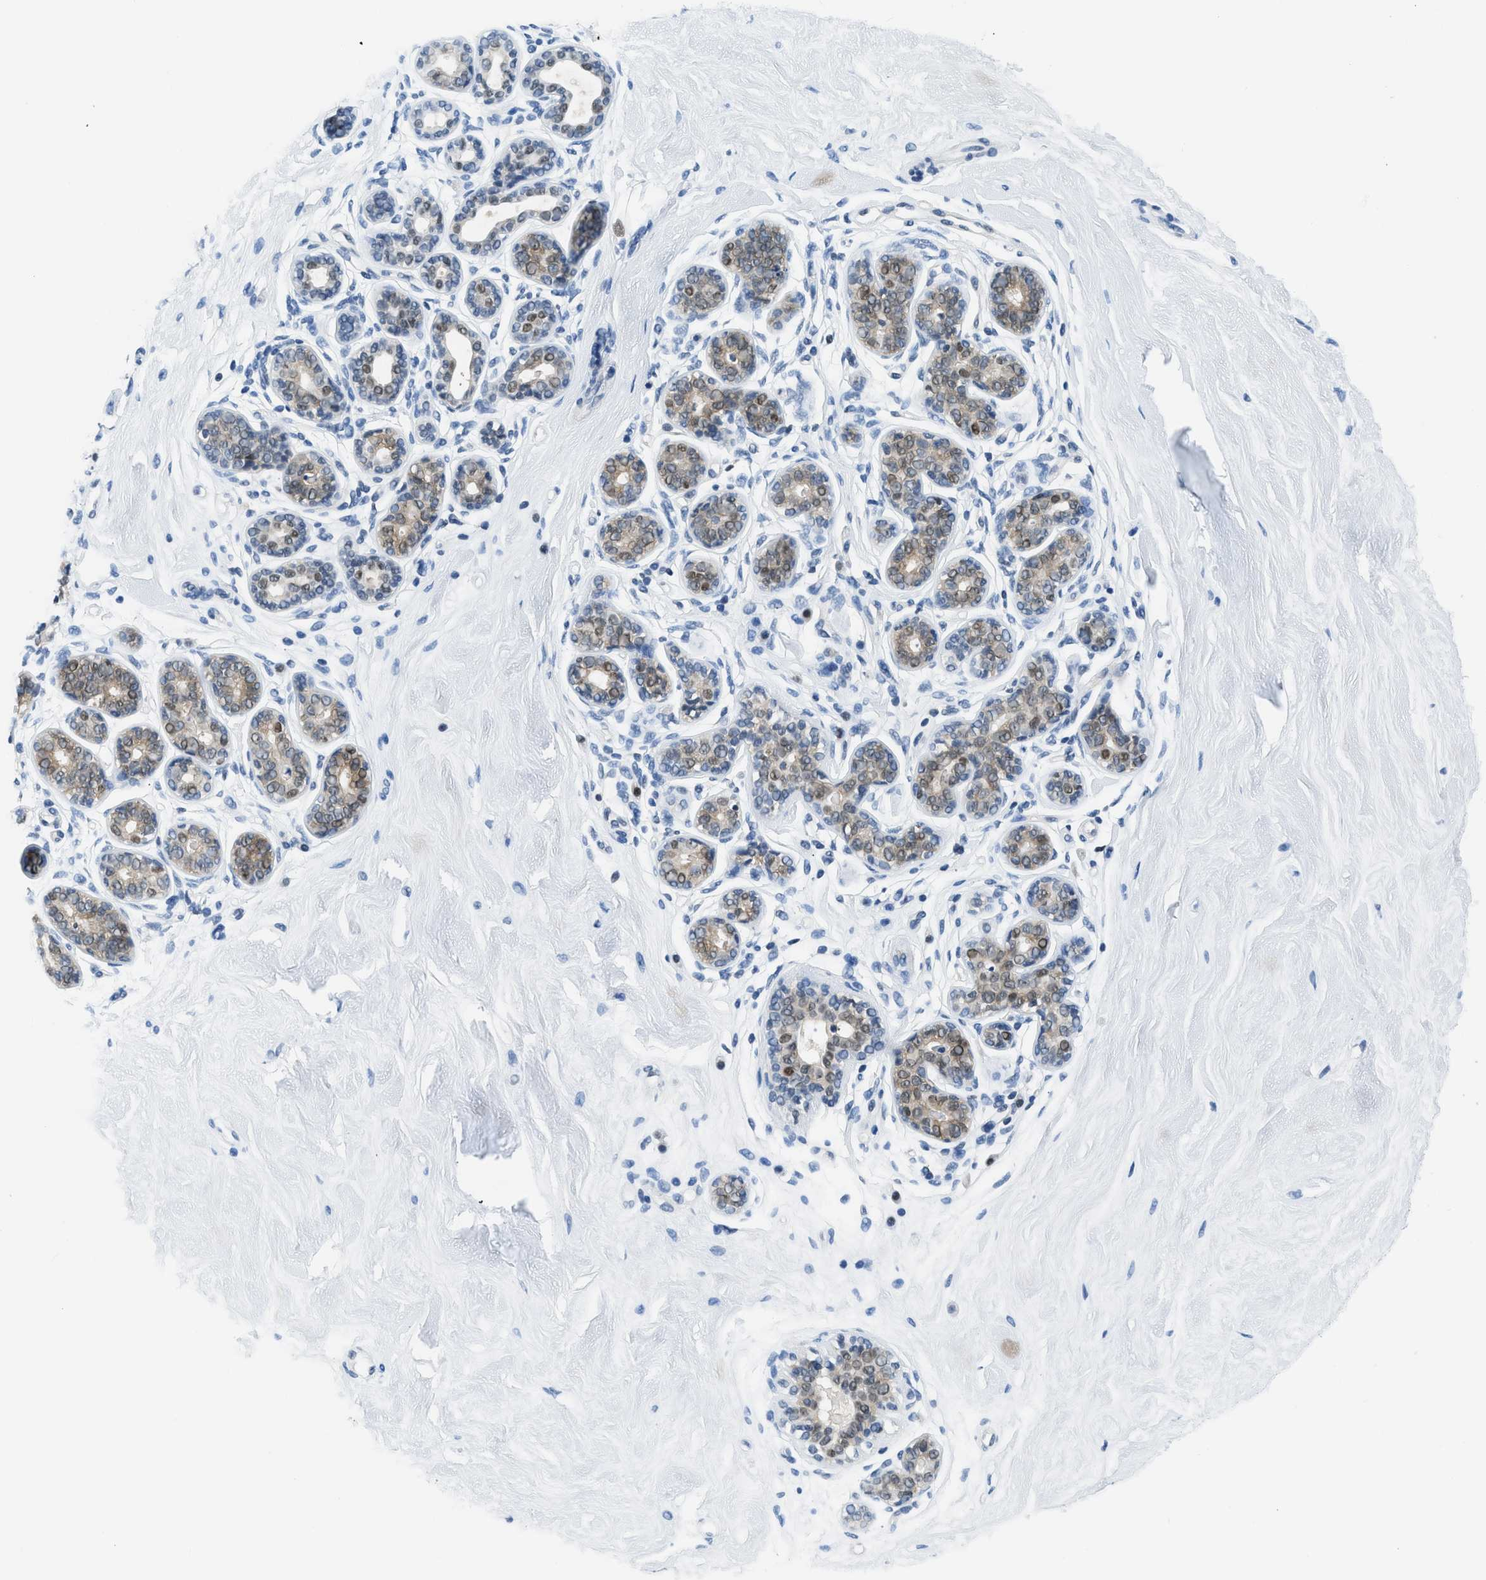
{"staining": {"intensity": "negative", "quantity": "none", "location": "none"}, "tissue": "breast", "cell_type": "Adipocytes", "image_type": "normal", "snomed": [{"axis": "morphology", "description": "Normal tissue, NOS"}, {"axis": "topography", "description": "Breast"}], "caption": "A histopathology image of breast stained for a protein displays no brown staining in adipocytes. Nuclei are stained in blue.", "gene": "ALX1", "patient": {"sex": "female", "age": 22}}